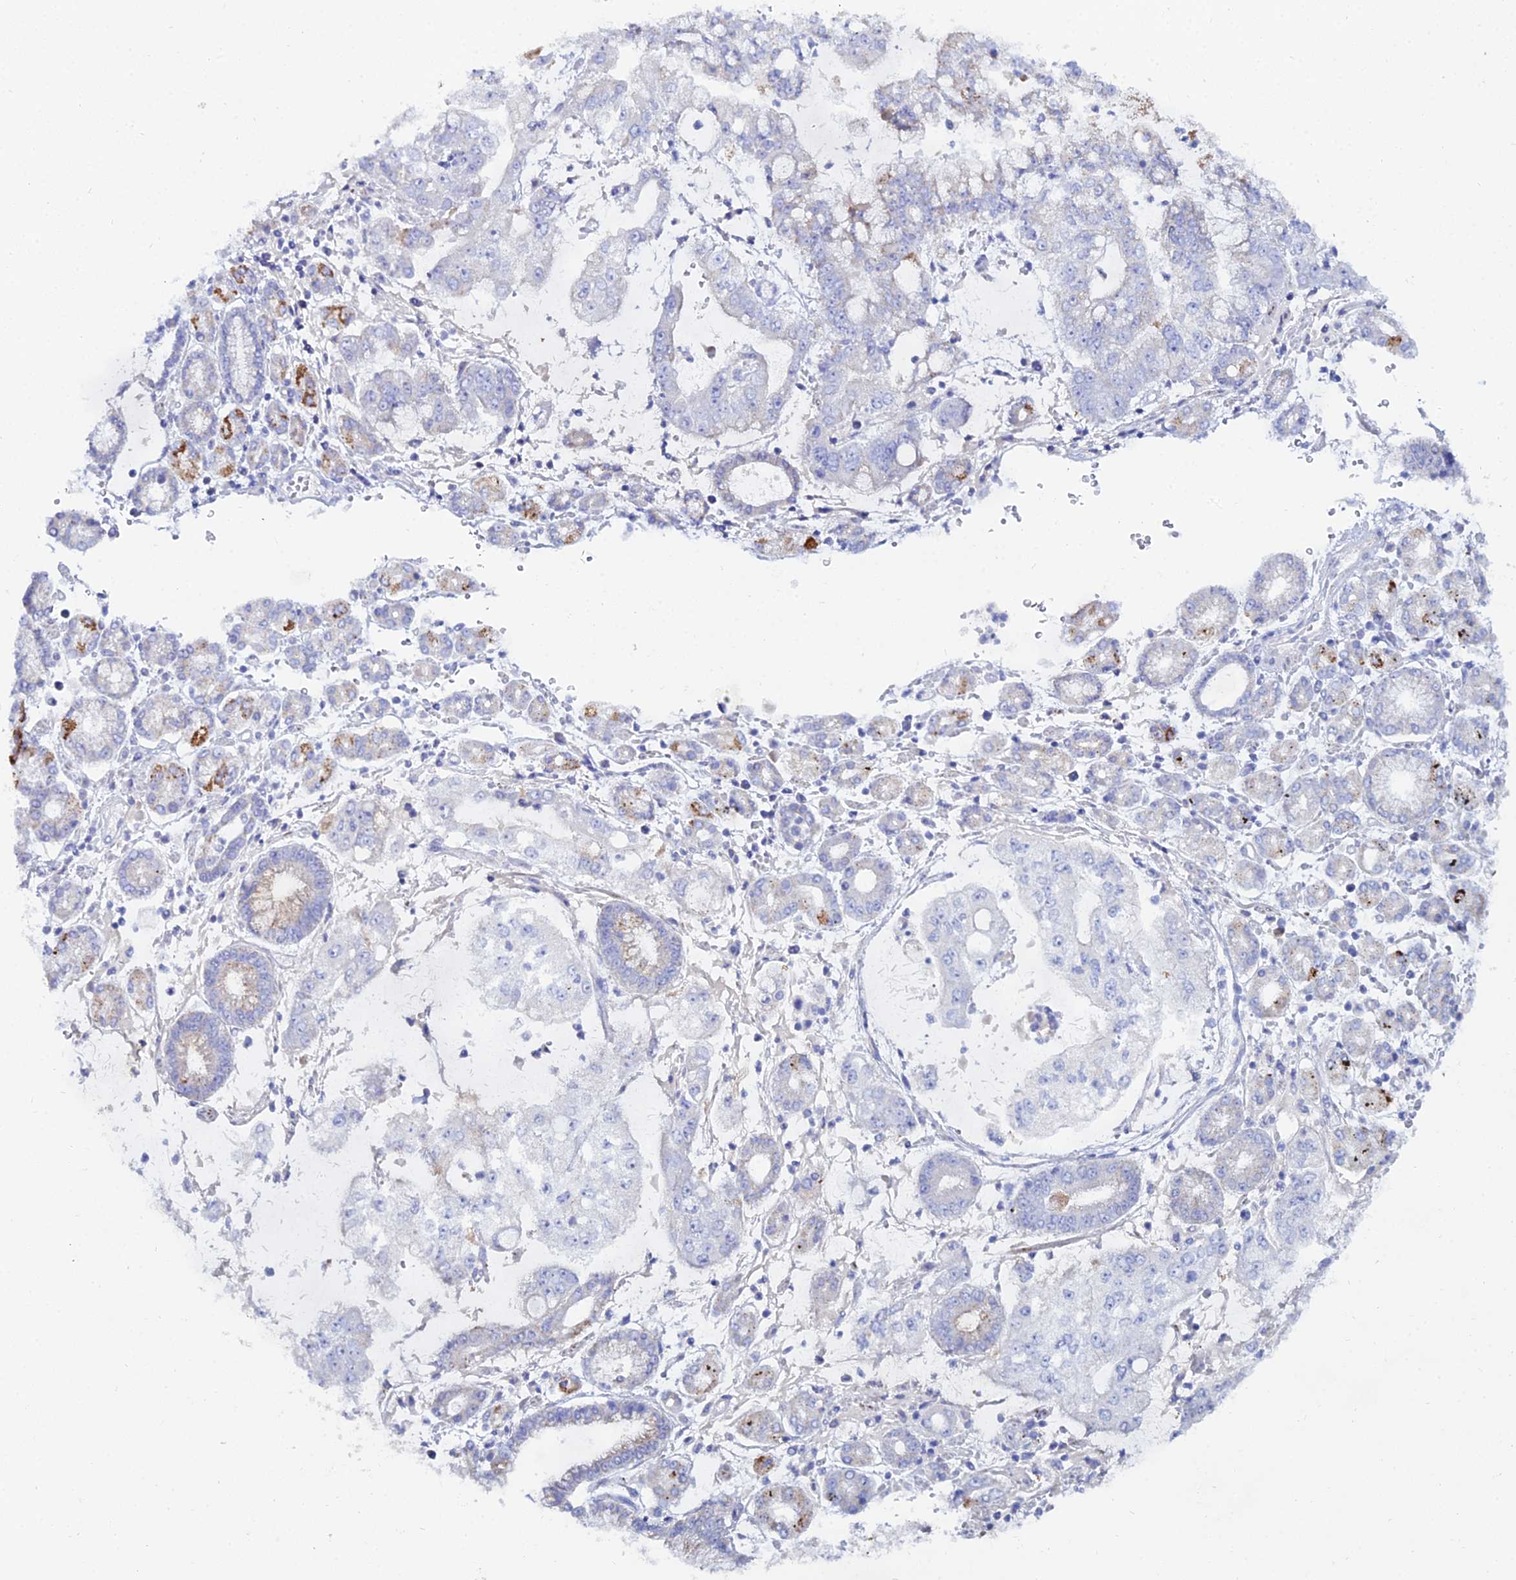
{"staining": {"intensity": "negative", "quantity": "none", "location": "none"}, "tissue": "stomach cancer", "cell_type": "Tumor cells", "image_type": "cancer", "snomed": [{"axis": "morphology", "description": "Adenocarcinoma, NOS"}, {"axis": "topography", "description": "Stomach"}], "caption": "The IHC micrograph has no significant positivity in tumor cells of stomach adenocarcinoma tissue.", "gene": "DHX34", "patient": {"sex": "male", "age": 76}}